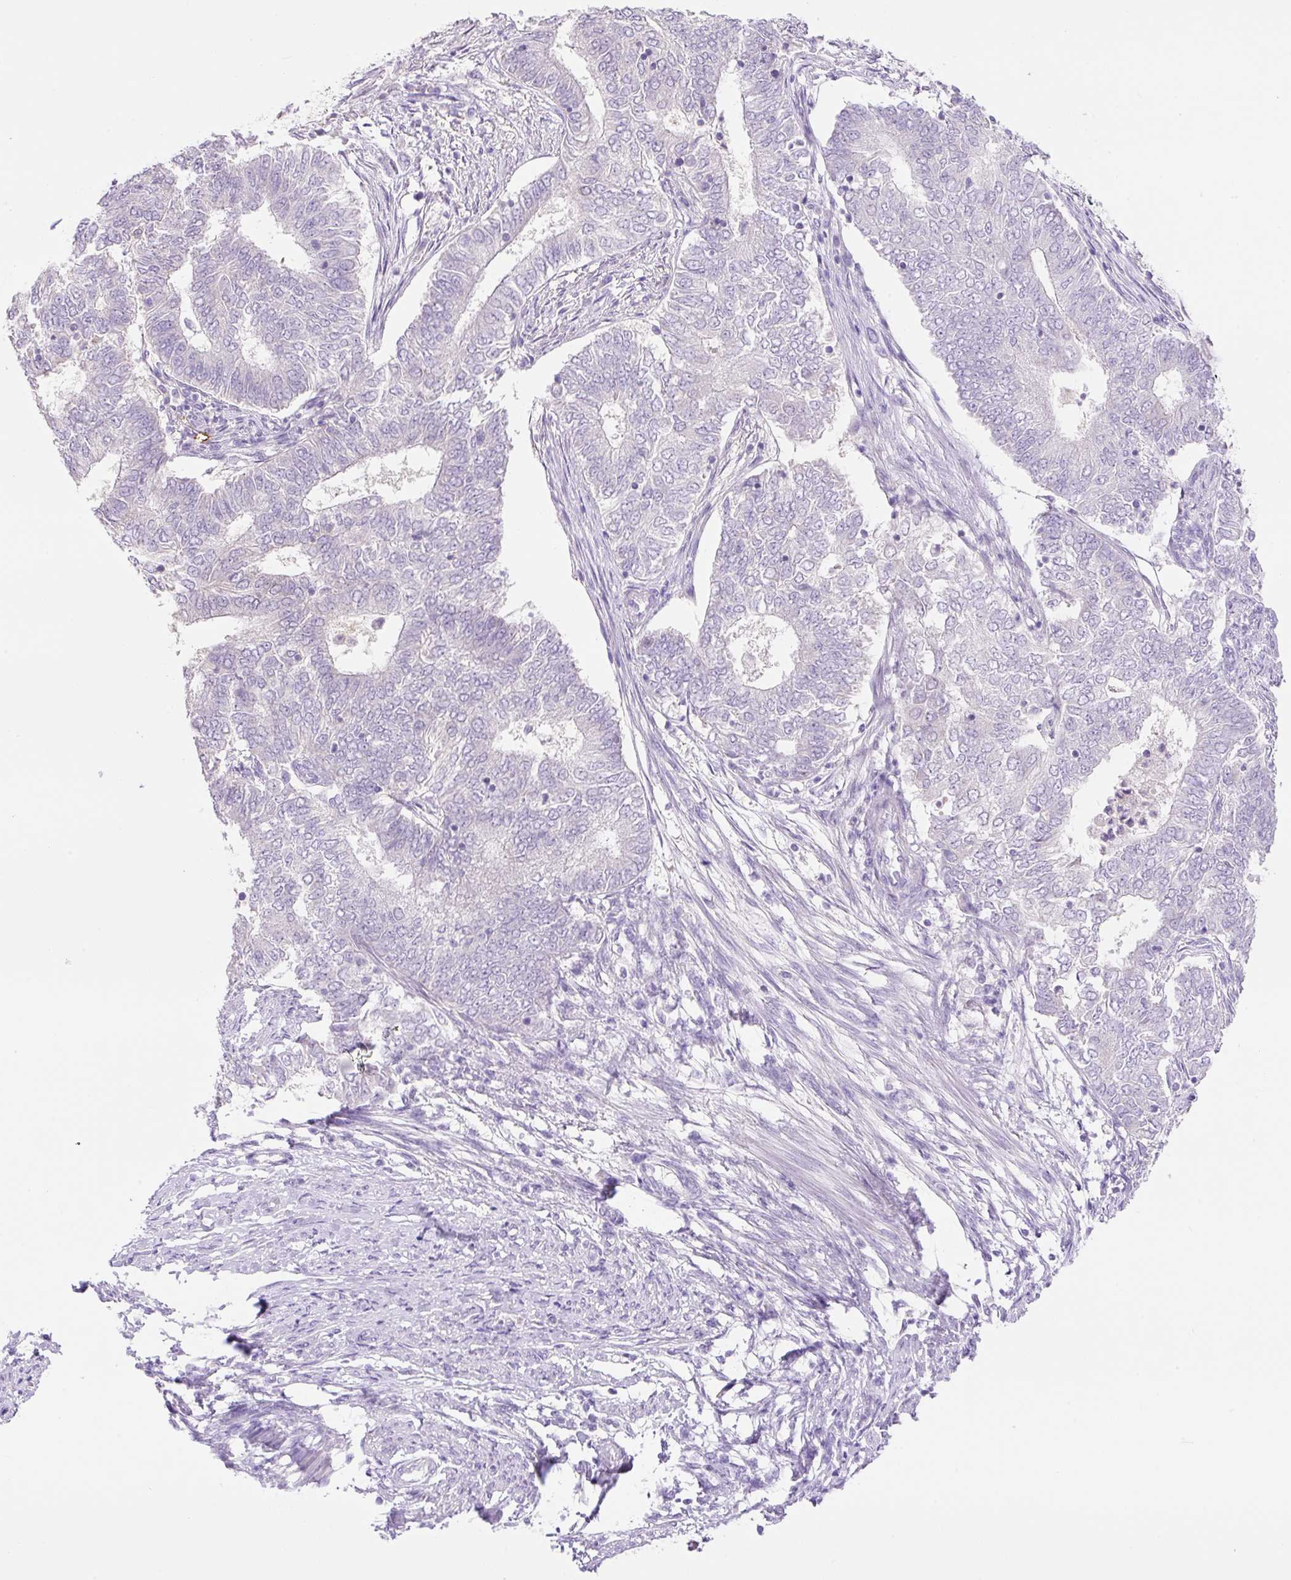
{"staining": {"intensity": "negative", "quantity": "none", "location": "none"}, "tissue": "endometrial cancer", "cell_type": "Tumor cells", "image_type": "cancer", "snomed": [{"axis": "morphology", "description": "Adenocarcinoma, NOS"}, {"axis": "topography", "description": "Endometrium"}], "caption": "Immunohistochemistry (IHC) of endometrial adenocarcinoma exhibits no positivity in tumor cells.", "gene": "NDST3", "patient": {"sex": "female", "age": 62}}